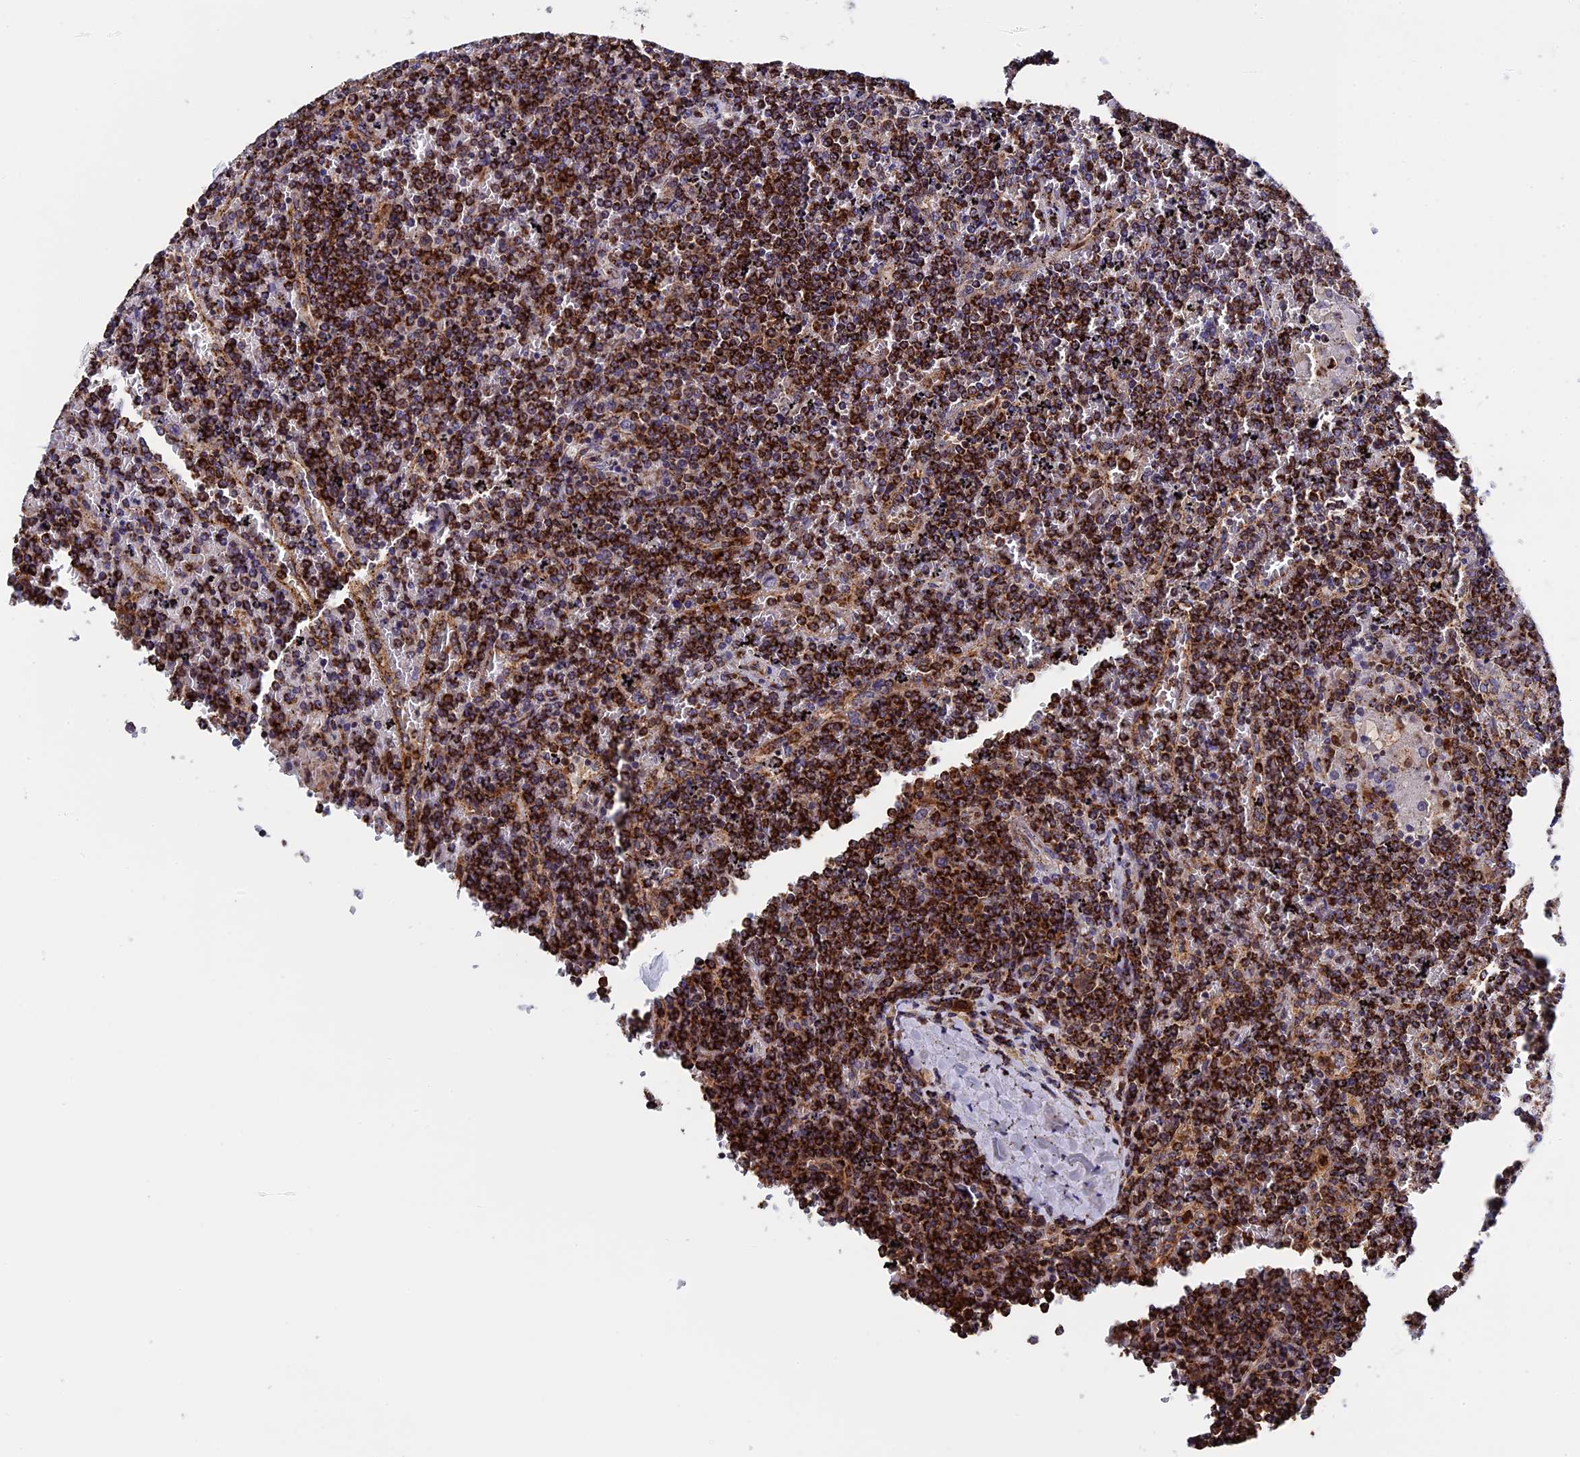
{"staining": {"intensity": "strong", "quantity": ">75%", "location": "cytoplasmic/membranous"}, "tissue": "lymphoma", "cell_type": "Tumor cells", "image_type": "cancer", "snomed": [{"axis": "morphology", "description": "Malignant lymphoma, non-Hodgkin's type, Low grade"}, {"axis": "topography", "description": "Spleen"}], "caption": "Human low-grade malignant lymphoma, non-Hodgkin's type stained with a brown dye shows strong cytoplasmic/membranous positive positivity in about >75% of tumor cells.", "gene": "SLC9A5", "patient": {"sex": "female", "age": 19}}